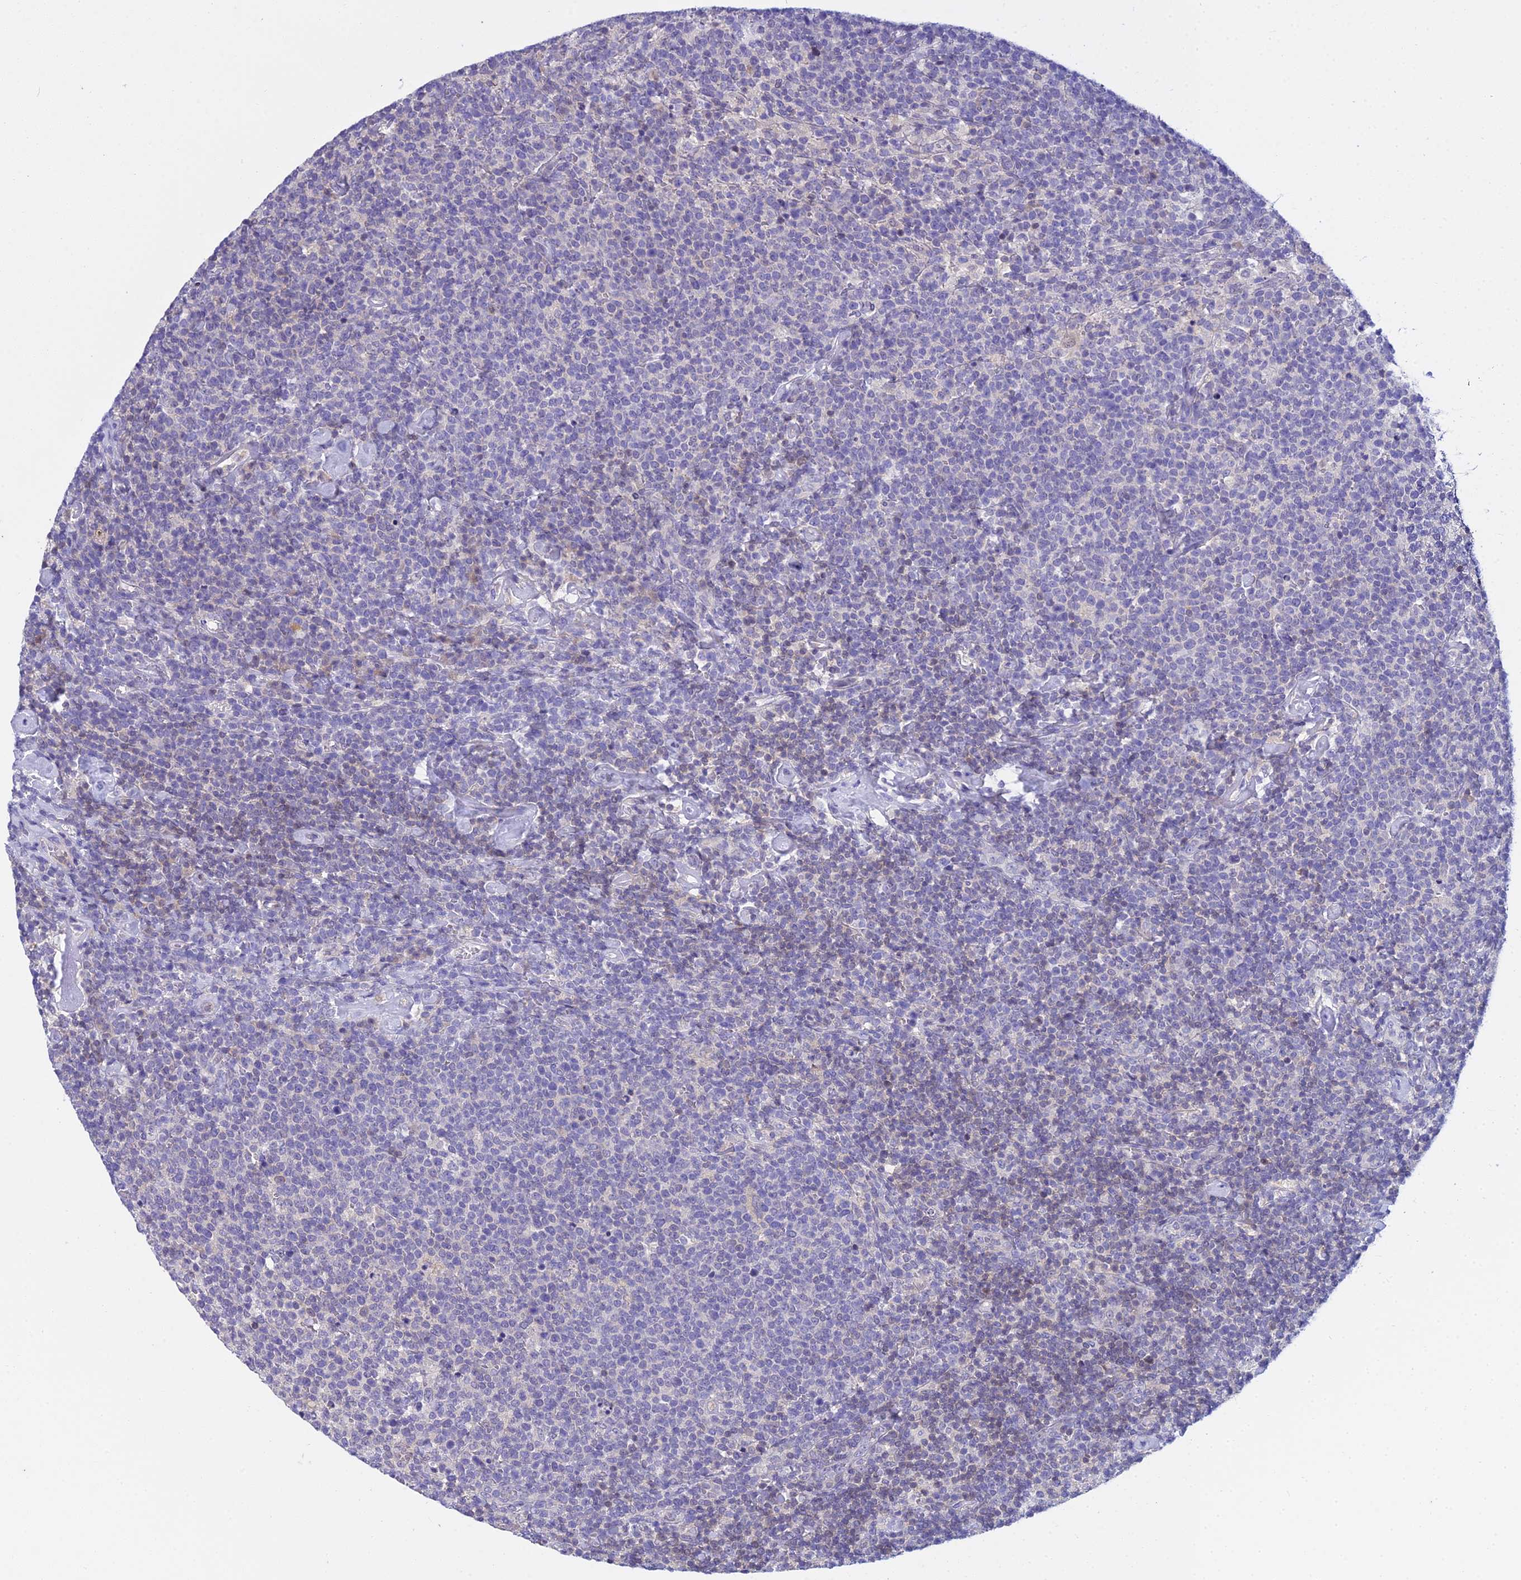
{"staining": {"intensity": "negative", "quantity": "none", "location": "none"}, "tissue": "lymphoma", "cell_type": "Tumor cells", "image_type": "cancer", "snomed": [{"axis": "morphology", "description": "Malignant lymphoma, non-Hodgkin's type, High grade"}, {"axis": "topography", "description": "Lymph node"}], "caption": "Immunohistochemical staining of high-grade malignant lymphoma, non-Hodgkin's type demonstrates no significant positivity in tumor cells. The staining is performed using DAB brown chromogen with nuclei counter-stained in using hematoxylin.", "gene": "ZMIZ1", "patient": {"sex": "male", "age": 61}}